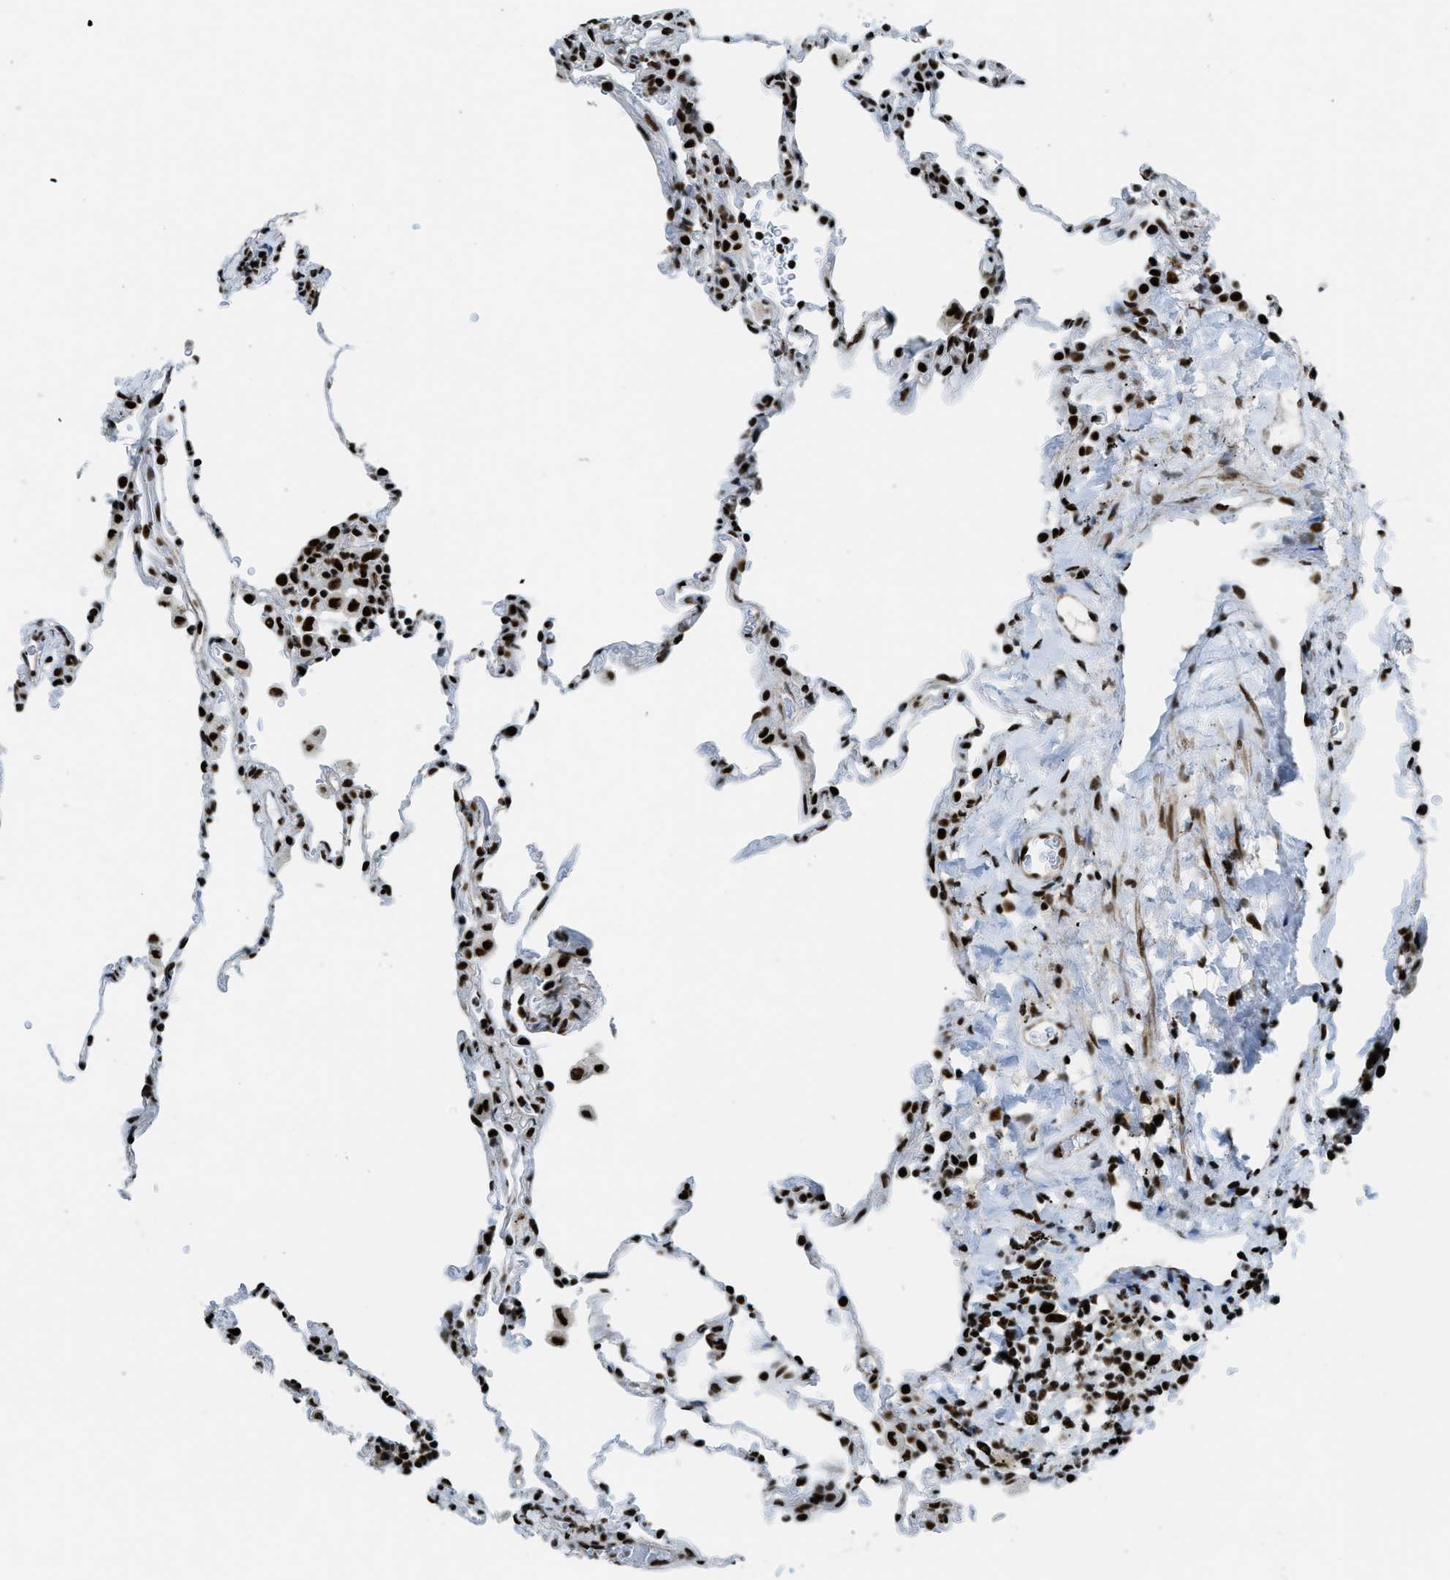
{"staining": {"intensity": "strong", "quantity": ">75%", "location": "nuclear"}, "tissue": "lung", "cell_type": "Alveolar cells", "image_type": "normal", "snomed": [{"axis": "morphology", "description": "Normal tissue, NOS"}, {"axis": "topography", "description": "Lung"}], "caption": "A micrograph showing strong nuclear expression in about >75% of alveolar cells in benign lung, as visualized by brown immunohistochemical staining.", "gene": "ZNF207", "patient": {"sex": "male", "age": 59}}